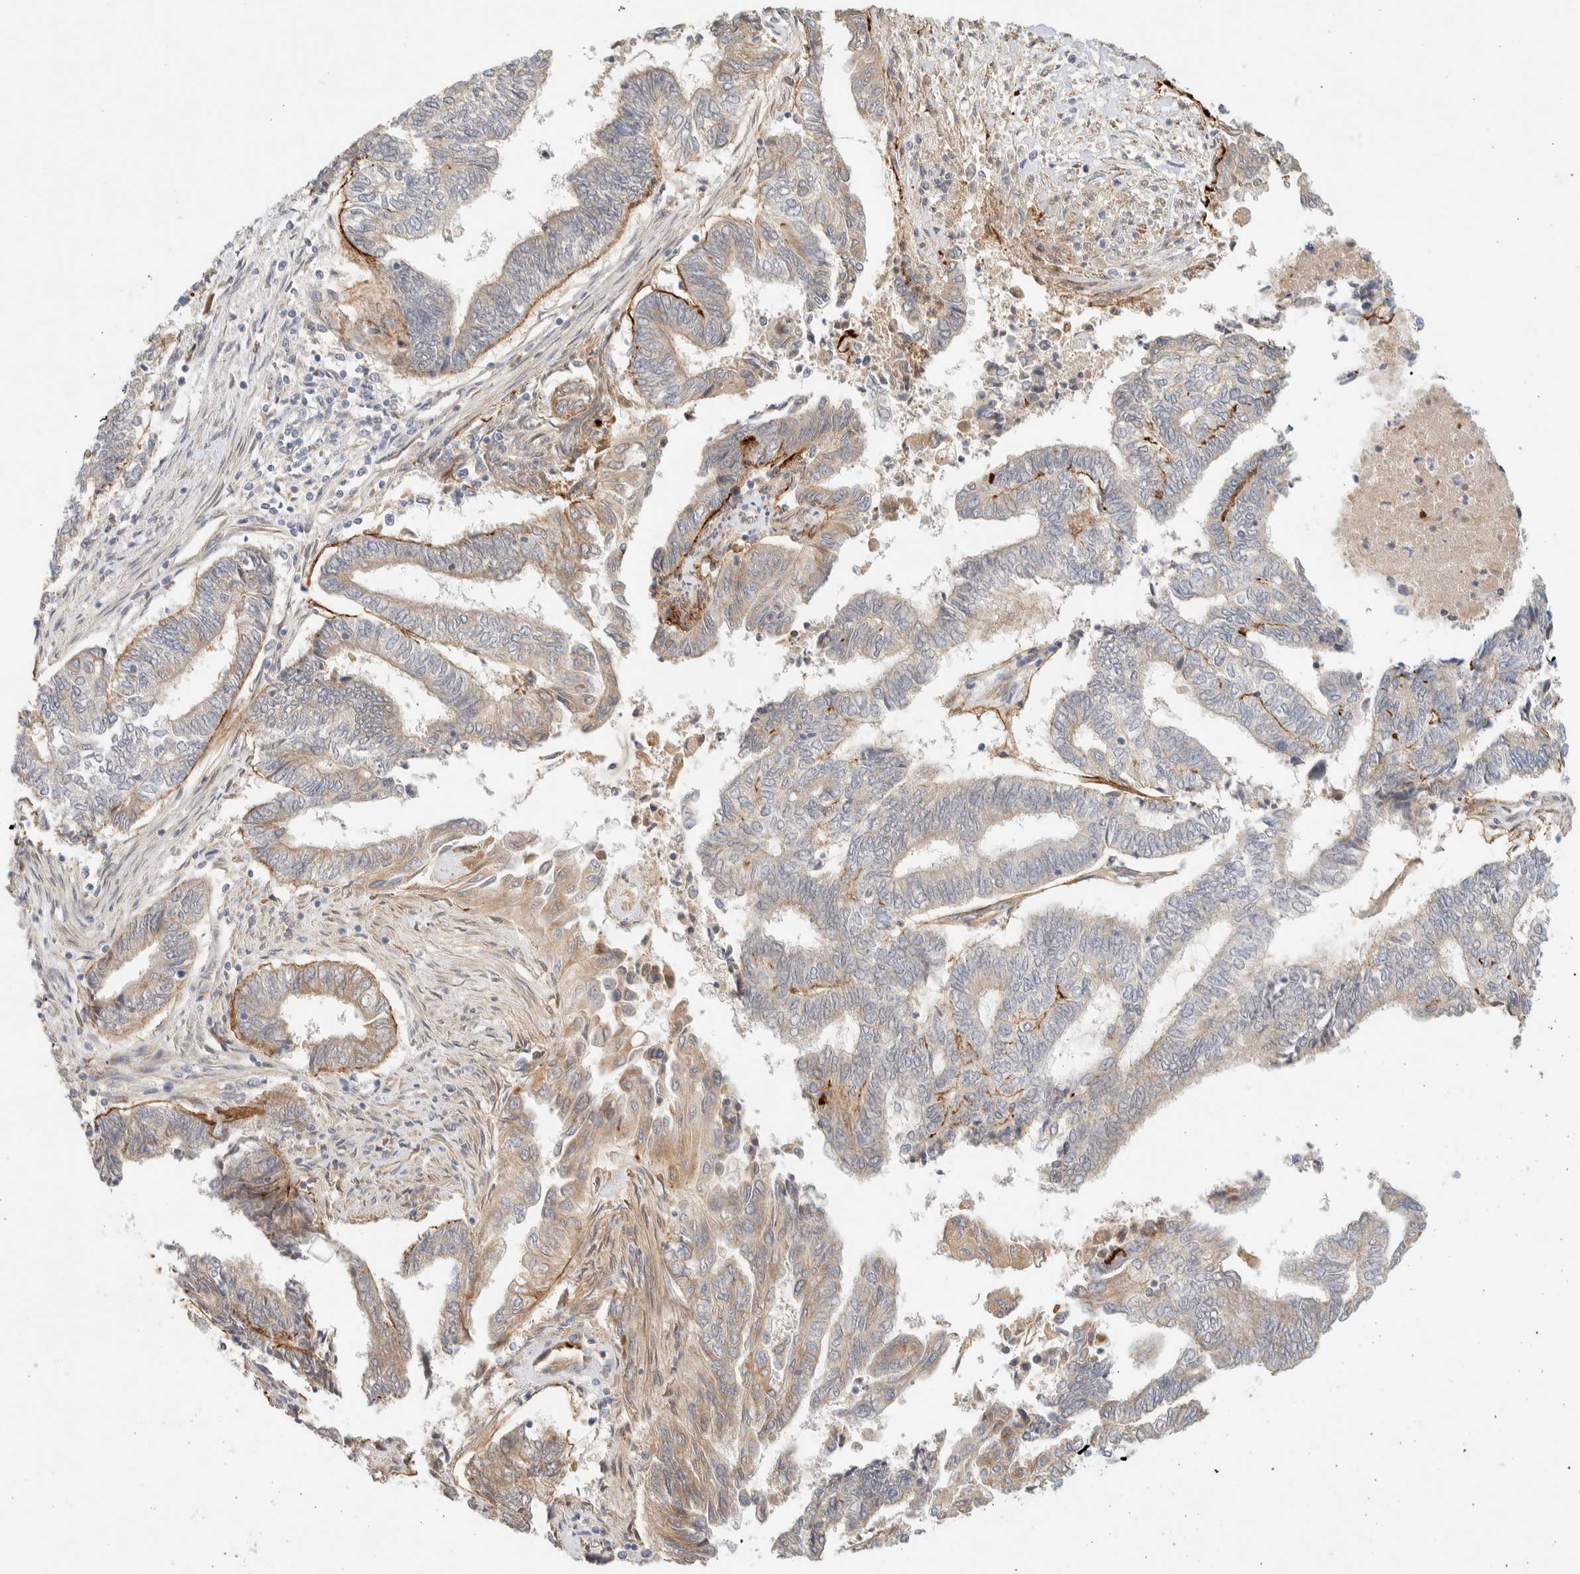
{"staining": {"intensity": "moderate", "quantity": "25%-75%", "location": "cytoplasmic/membranous"}, "tissue": "endometrial cancer", "cell_type": "Tumor cells", "image_type": "cancer", "snomed": [{"axis": "morphology", "description": "Adenocarcinoma, NOS"}, {"axis": "topography", "description": "Uterus"}, {"axis": "topography", "description": "Endometrium"}], "caption": "This is a histology image of immunohistochemistry (IHC) staining of adenocarcinoma (endometrial), which shows moderate expression in the cytoplasmic/membranous of tumor cells.", "gene": "FAT1", "patient": {"sex": "female", "age": 70}}